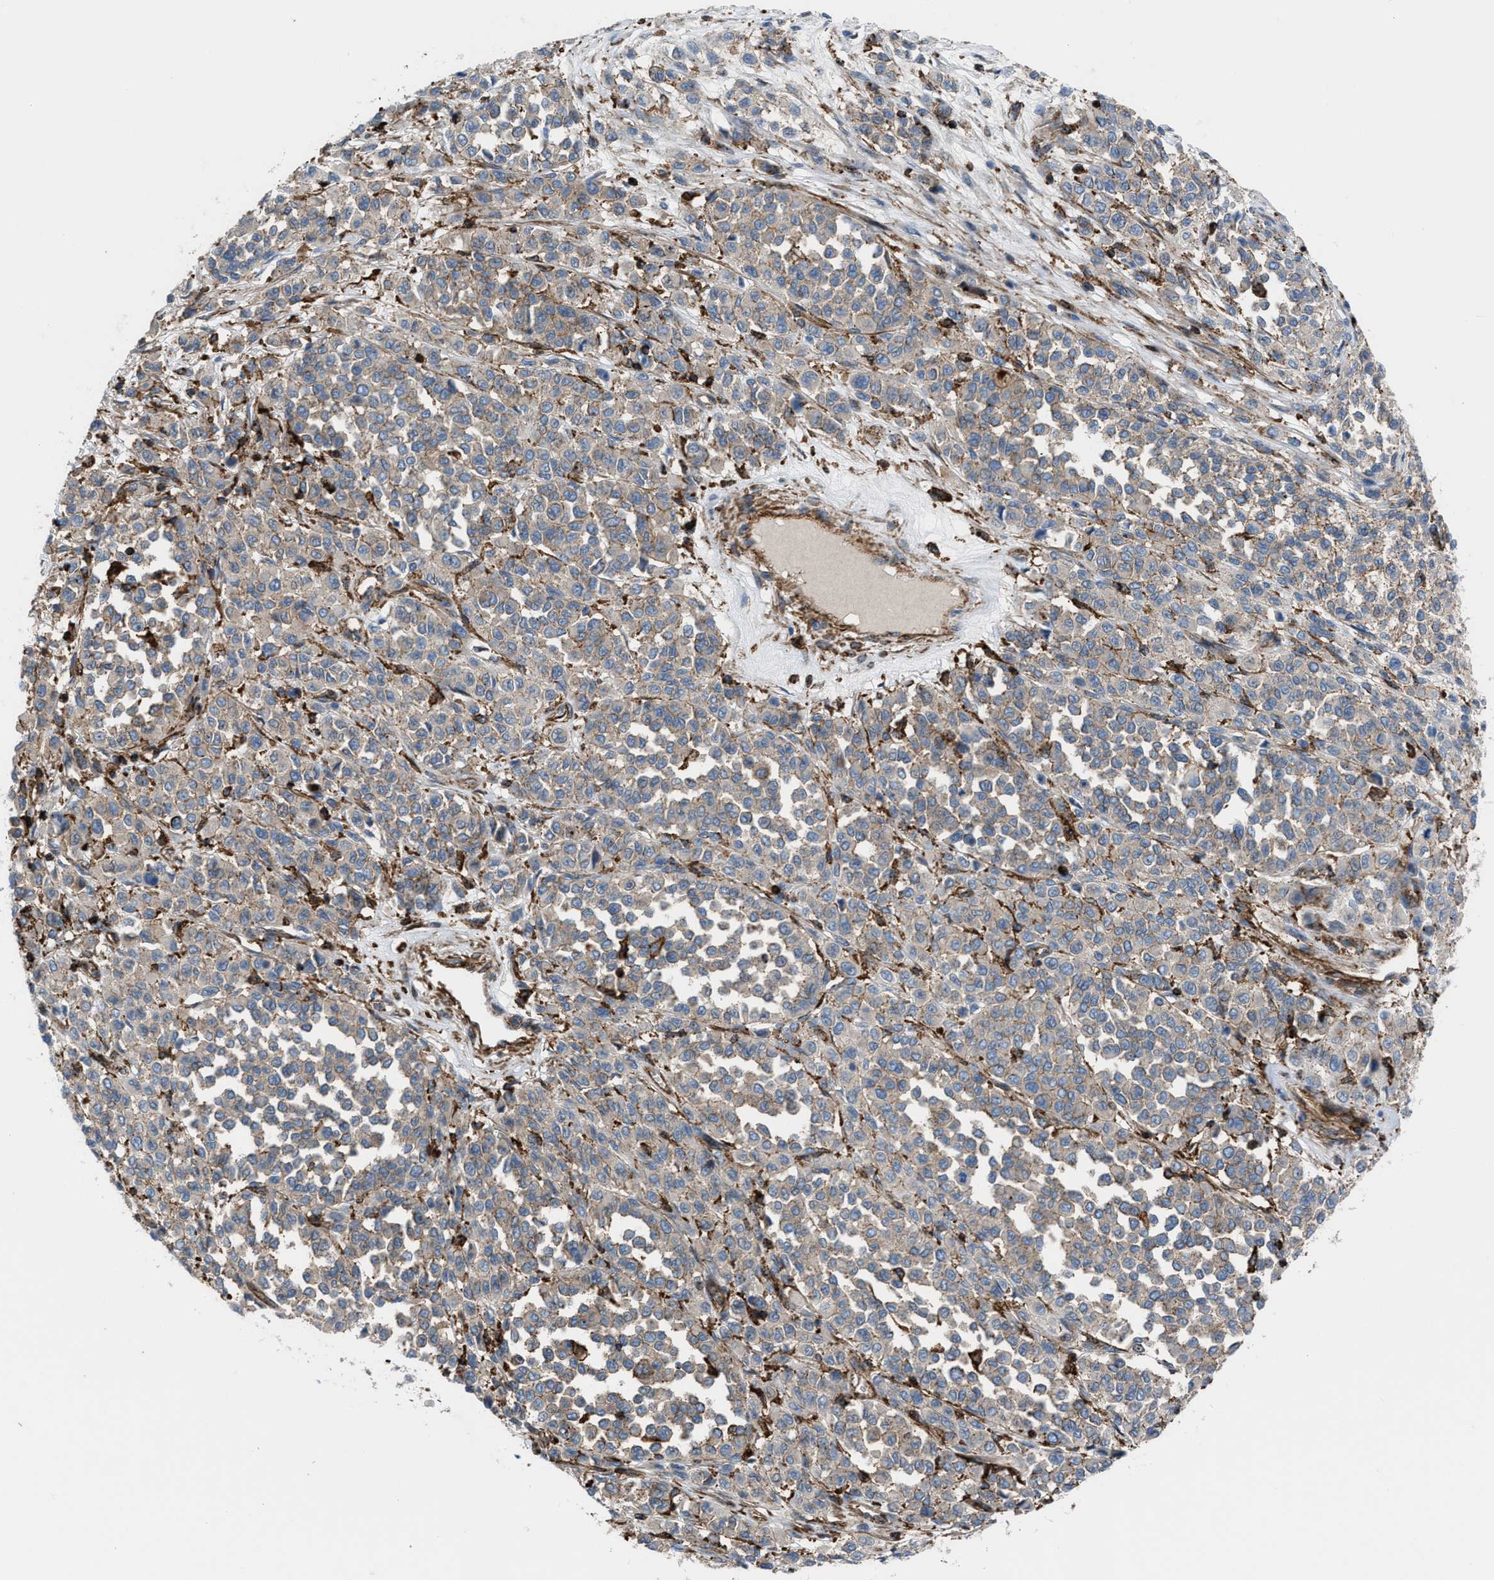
{"staining": {"intensity": "weak", "quantity": "<25%", "location": "cytoplasmic/membranous"}, "tissue": "melanoma", "cell_type": "Tumor cells", "image_type": "cancer", "snomed": [{"axis": "morphology", "description": "Malignant melanoma, Metastatic site"}, {"axis": "topography", "description": "Pancreas"}], "caption": "This is an IHC histopathology image of human melanoma. There is no staining in tumor cells.", "gene": "AGPAT2", "patient": {"sex": "female", "age": 30}}